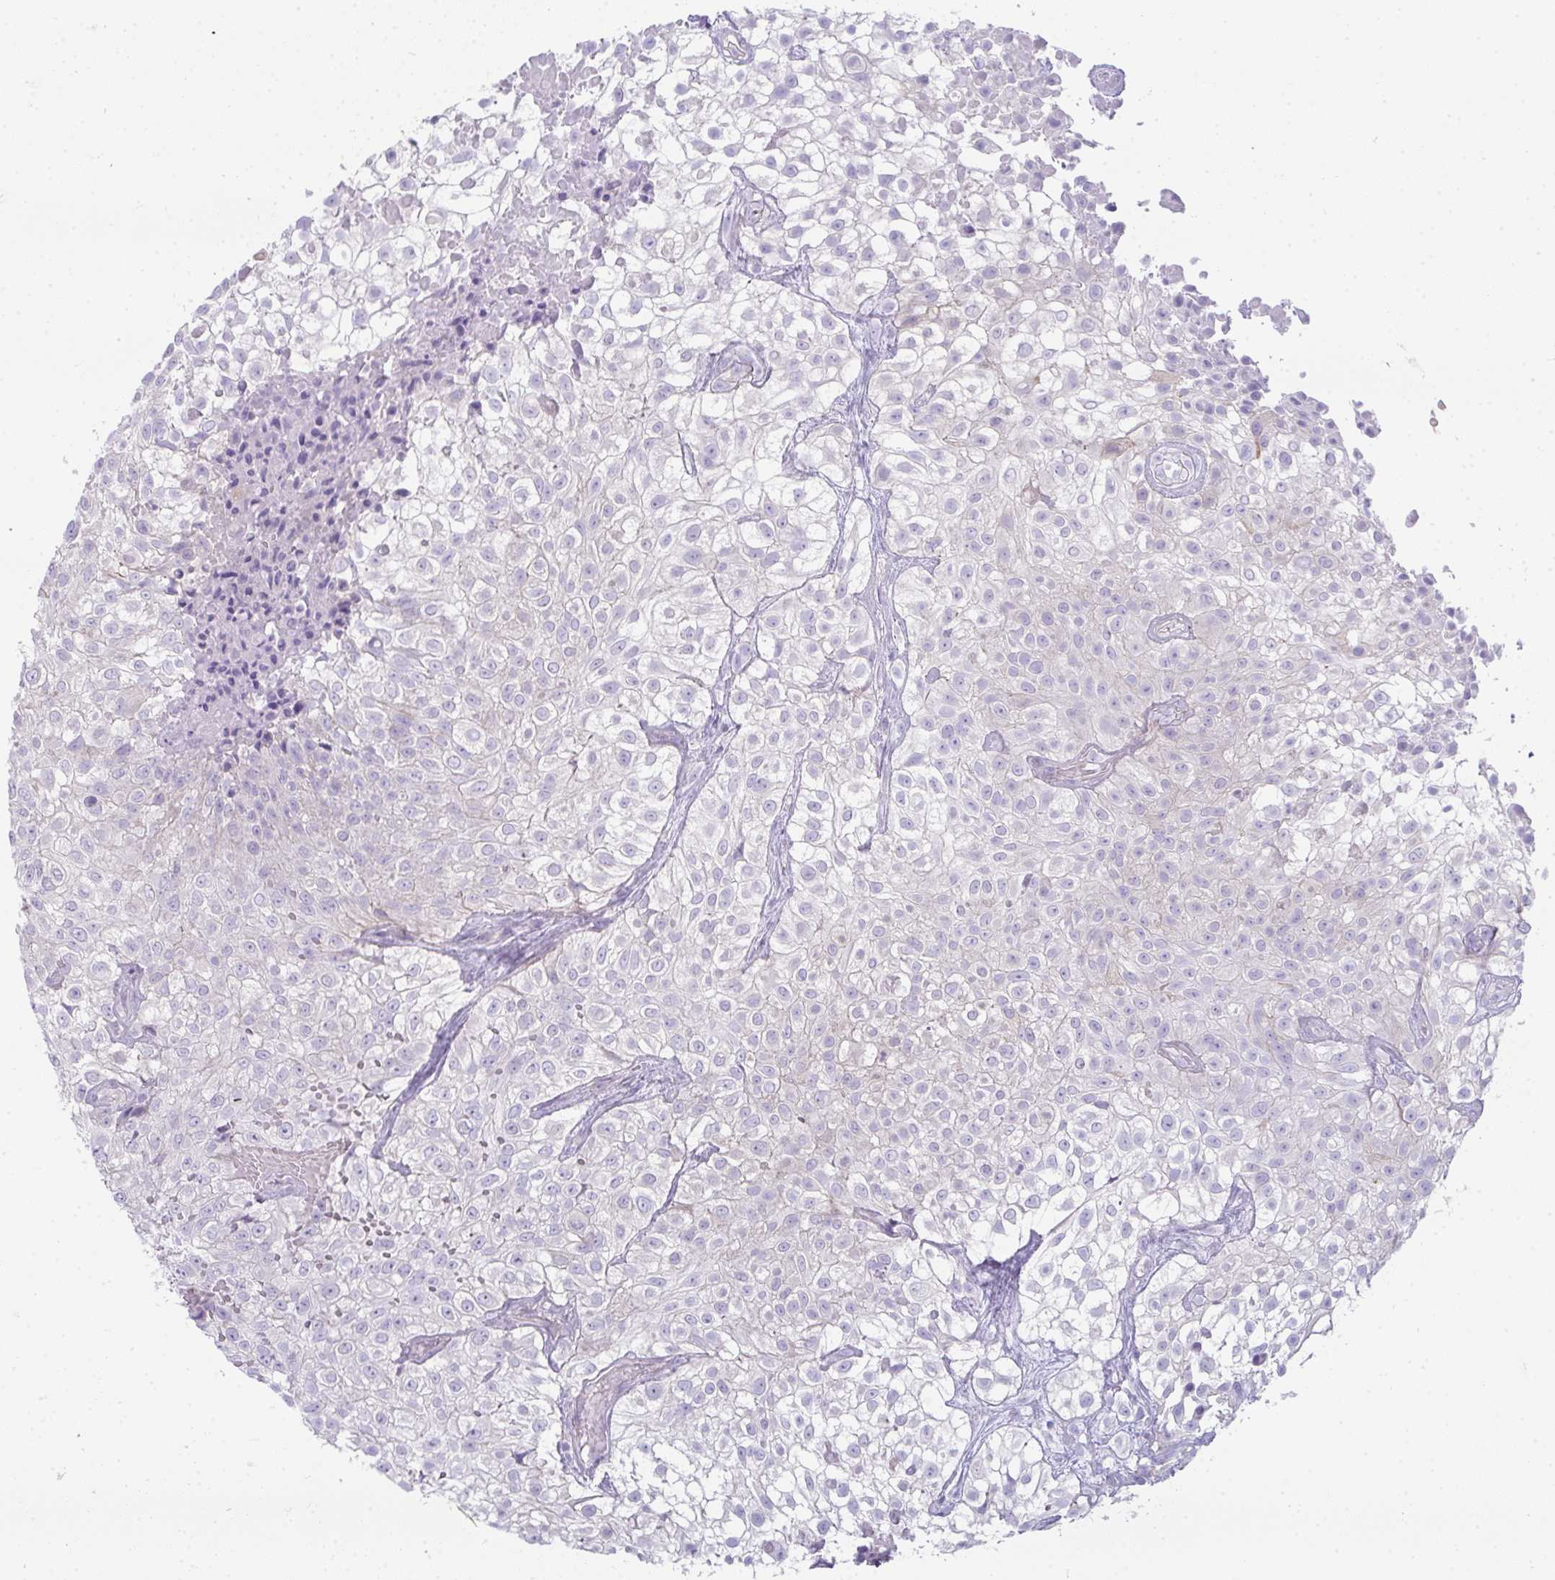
{"staining": {"intensity": "negative", "quantity": "none", "location": "none"}, "tissue": "urothelial cancer", "cell_type": "Tumor cells", "image_type": "cancer", "snomed": [{"axis": "morphology", "description": "Urothelial carcinoma, High grade"}, {"axis": "topography", "description": "Urinary bladder"}], "caption": "Immunohistochemistry (IHC) photomicrograph of neoplastic tissue: urothelial cancer stained with DAB exhibits no significant protein expression in tumor cells.", "gene": "CDRT15", "patient": {"sex": "male", "age": 56}}